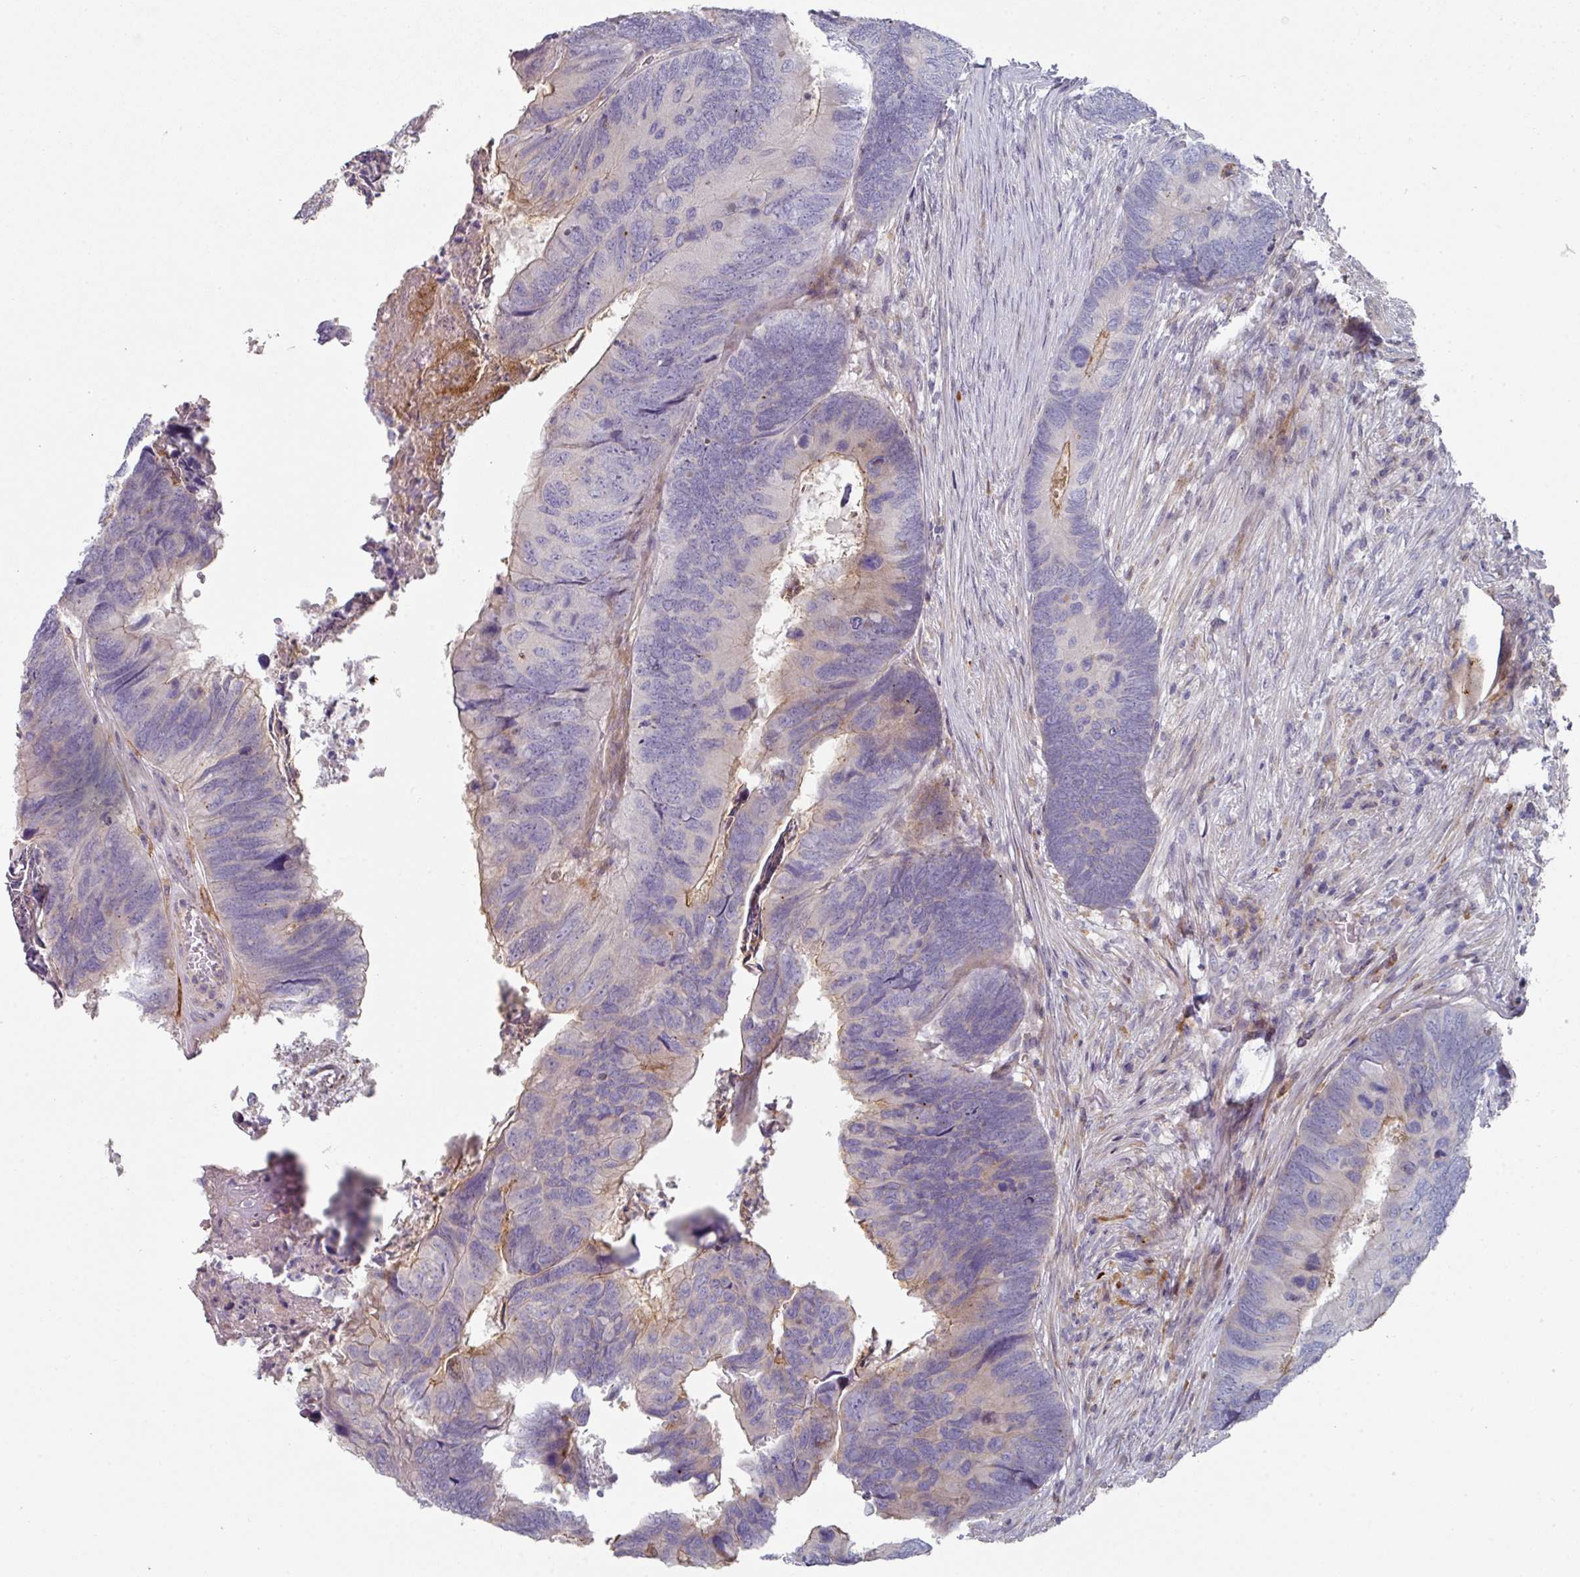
{"staining": {"intensity": "weak", "quantity": "<25%", "location": "cytoplasmic/membranous"}, "tissue": "colorectal cancer", "cell_type": "Tumor cells", "image_type": "cancer", "snomed": [{"axis": "morphology", "description": "Adenocarcinoma, NOS"}, {"axis": "topography", "description": "Colon"}], "caption": "Colorectal adenocarcinoma stained for a protein using immunohistochemistry (IHC) exhibits no expression tumor cells.", "gene": "WSB2", "patient": {"sex": "female", "age": 67}}